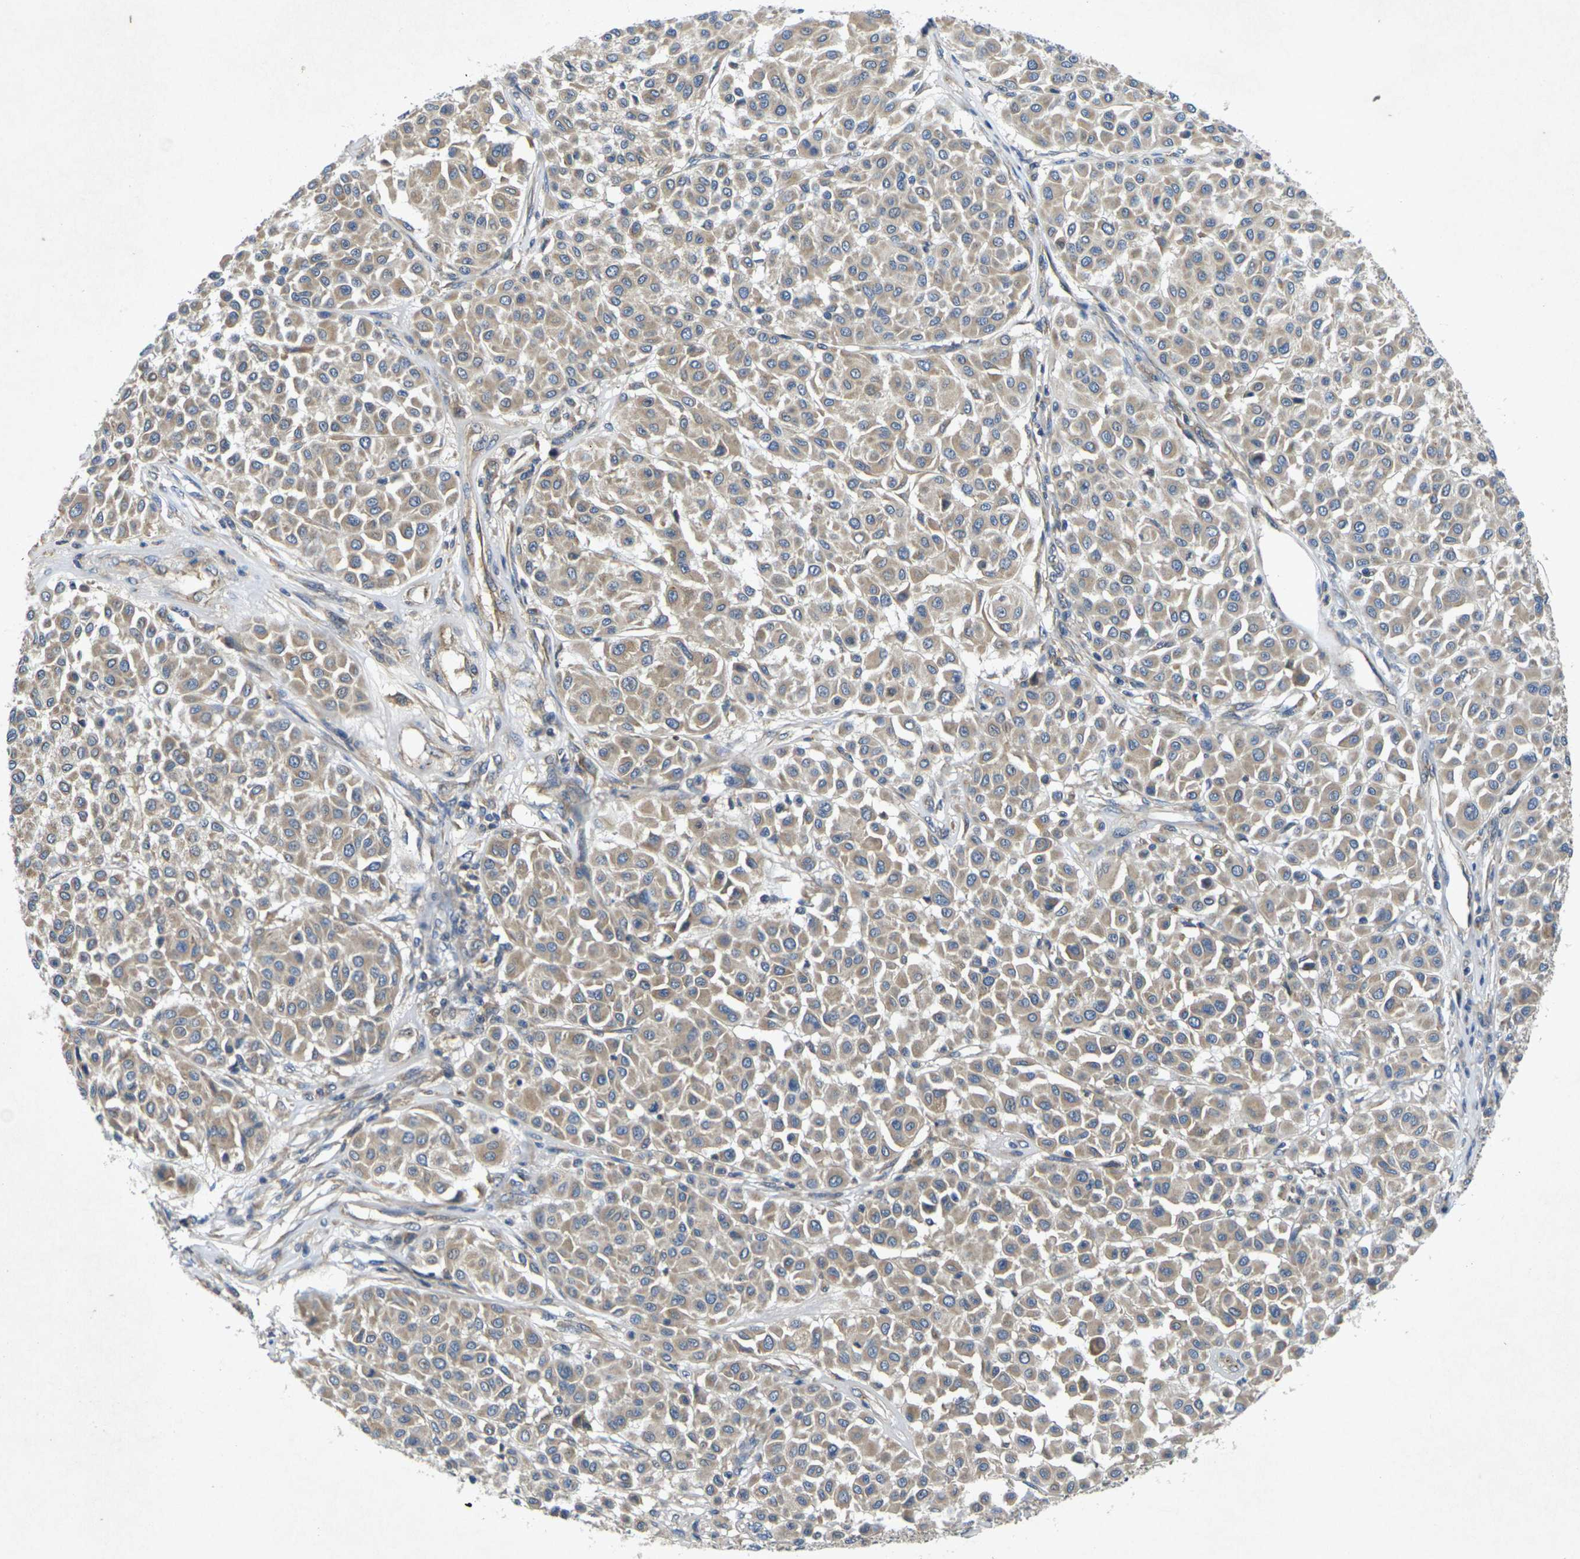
{"staining": {"intensity": "weak", "quantity": ">75%", "location": "cytoplasmic/membranous"}, "tissue": "melanoma", "cell_type": "Tumor cells", "image_type": "cancer", "snomed": [{"axis": "morphology", "description": "Malignant melanoma, Metastatic site"}, {"axis": "topography", "description": "Soft tissue"}], "caption": "Immunohistochemical staining of melanoma demonstrates low levels of weak cytoplasmic/membranous protein staining in about >75% of tumor cells.", "gene": "KIF1B", "patient": {"sex": "male", "age": 41}}